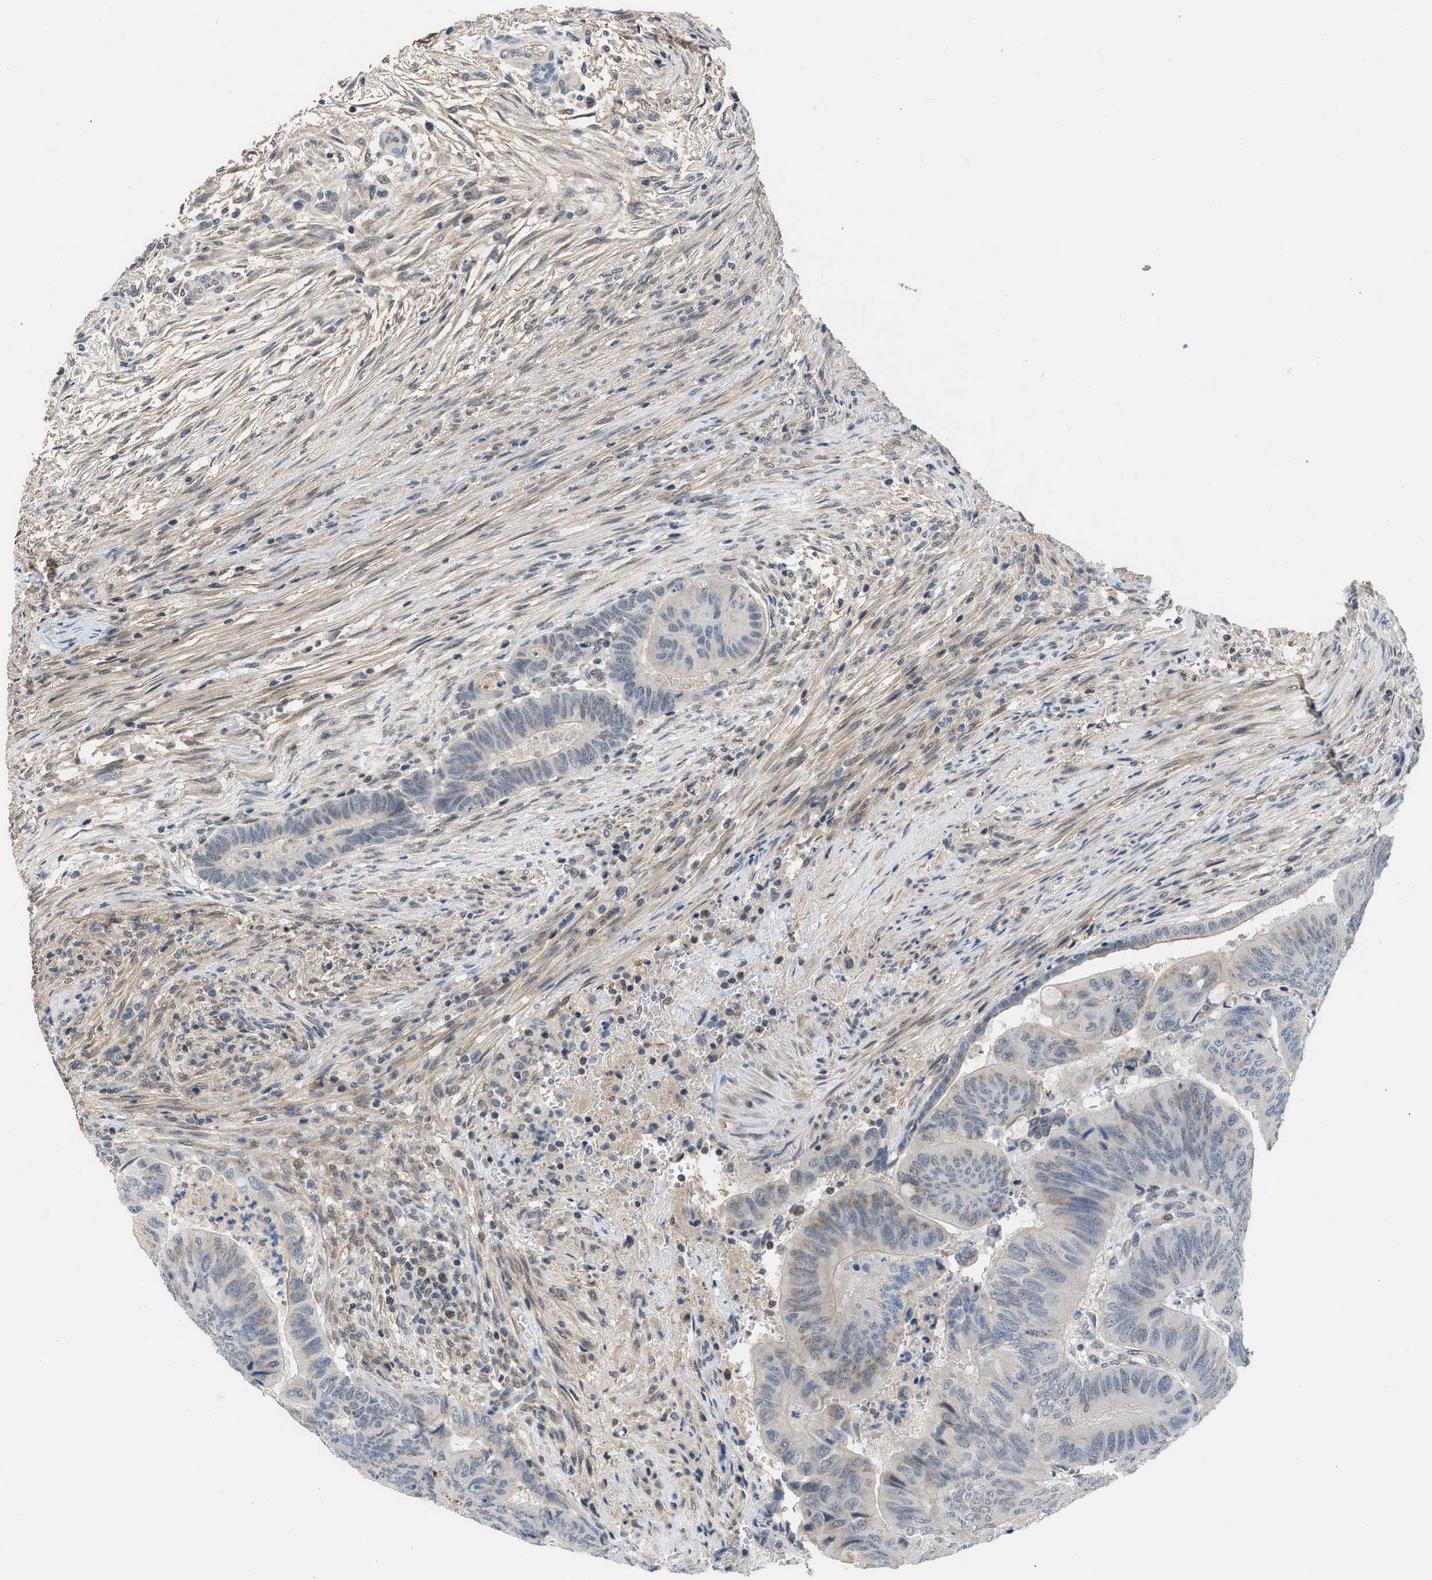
{"staining": {"intensity": "weak", "quantity": "<25%", "location": "cytoplasmic/membranous"}, "tissue": "colorectal cancer", "cell_type": "Tumor cells", "image_type": "cancer", "snomed": [{"axis": "morphology", "description": "Normal tissue, NOS"}, {"axis": "morphology", "description": "Adenocarcinoma, NOS"}, {"axis": "topography", "description": "Rectum"}, {"axis": "topography", "description": "Peripheral nerve tissue"}], "caption": "The photomicrograph demonstrates no staining of tumor cells in colorectal adenocarcinoma.", "gene": "TERF2IP", "patient": {"sex": "male", "age": 92}}